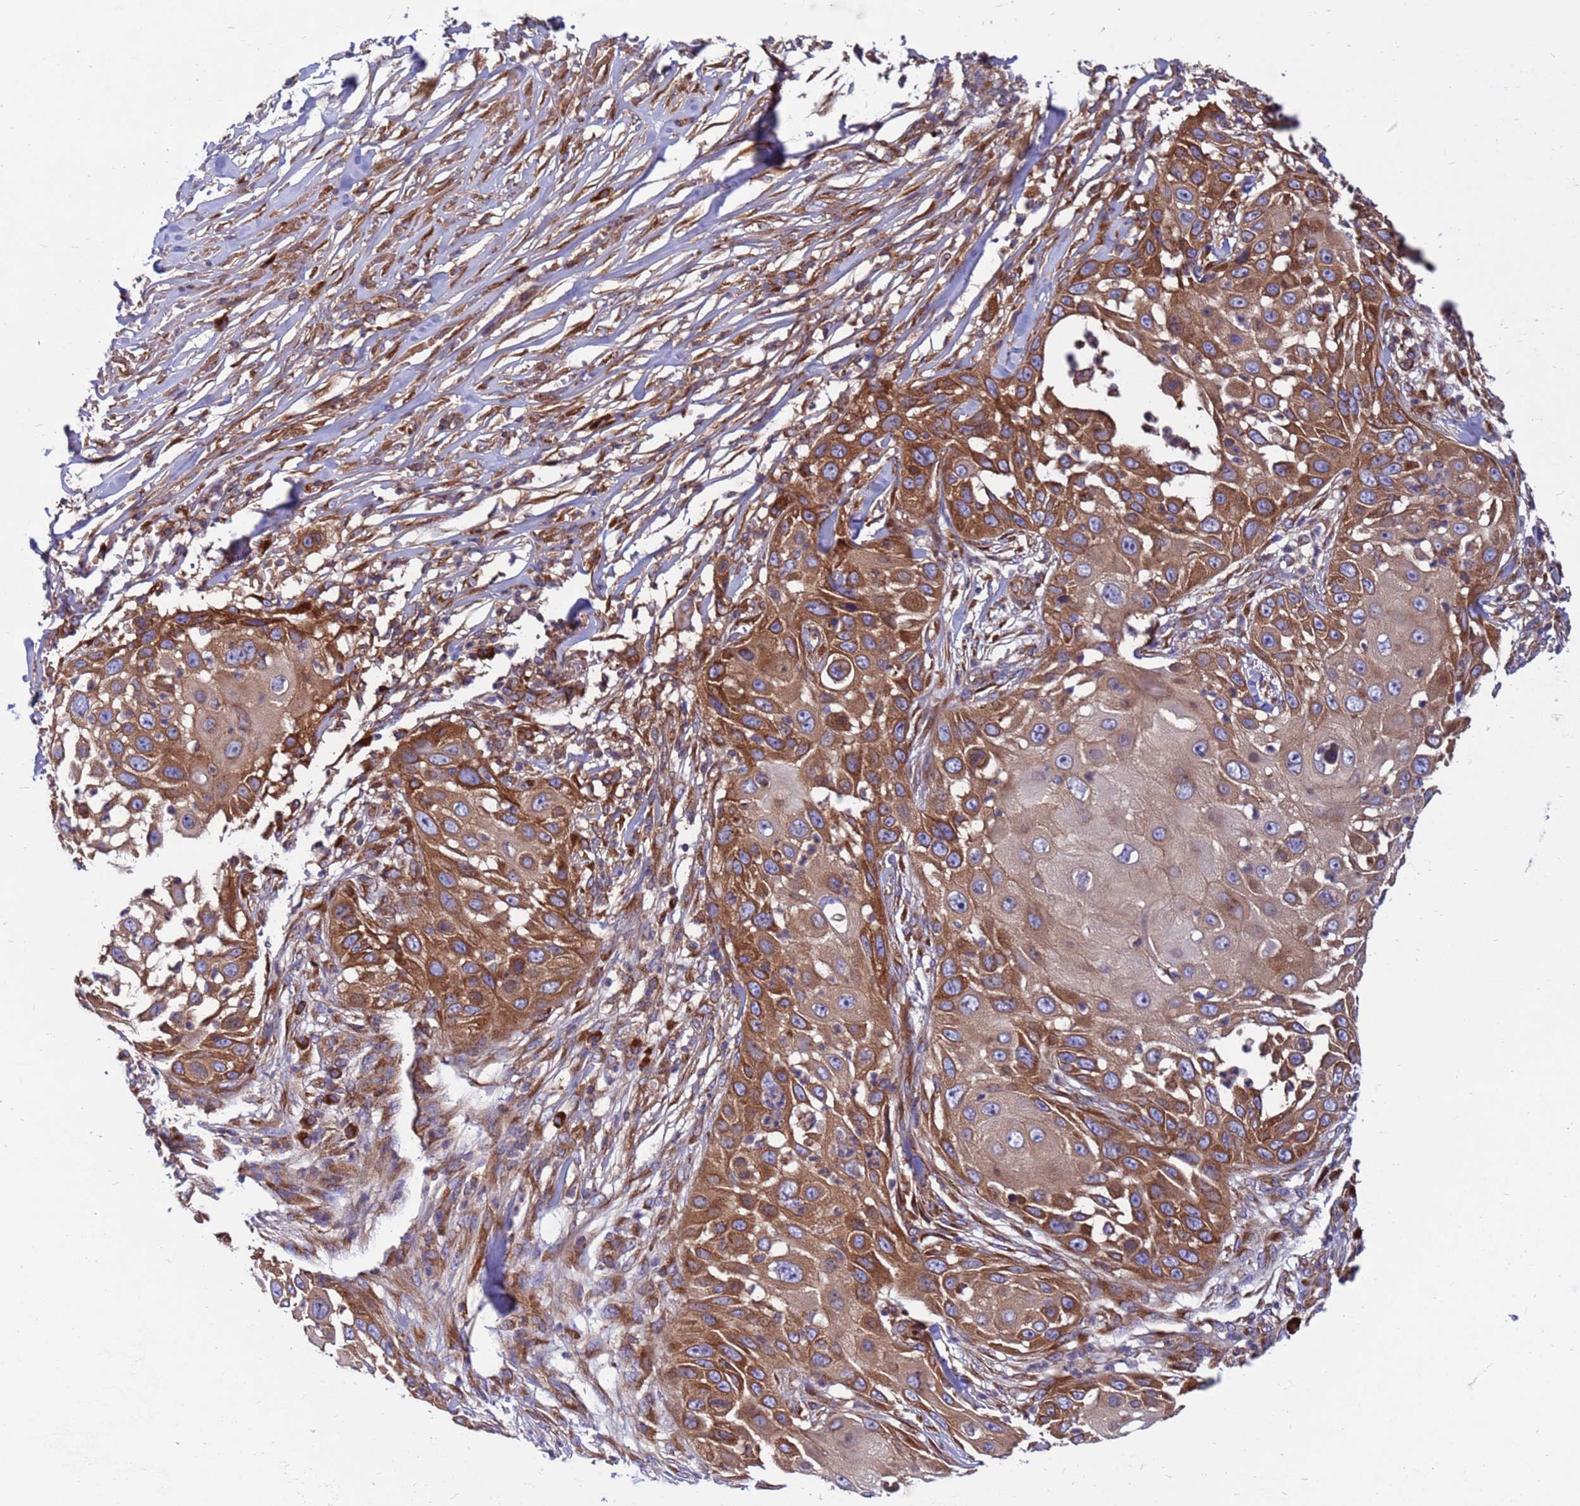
{"staining": {"intensity": "moderate", "quantity": ">75%", "location": "cytoplasmic/membranous"}, "tissue": "skin cancer", "cell_type": "Tumor cells", "image_type": "cancer", "snomed": [{"axis": "morphology", "description": "Squamous cell carcinoma, NOS"}, {"axis": "topography", "description": "Skin"}], "caption": "This is a histology image of IHC staining of squamous cell carcinoma (skin), which shows moderate expression in the cytoplasmic/membranous of tumor cells.", "gene": "ZC3HAV1", "patient": {"sex": "female", "age": 44}}